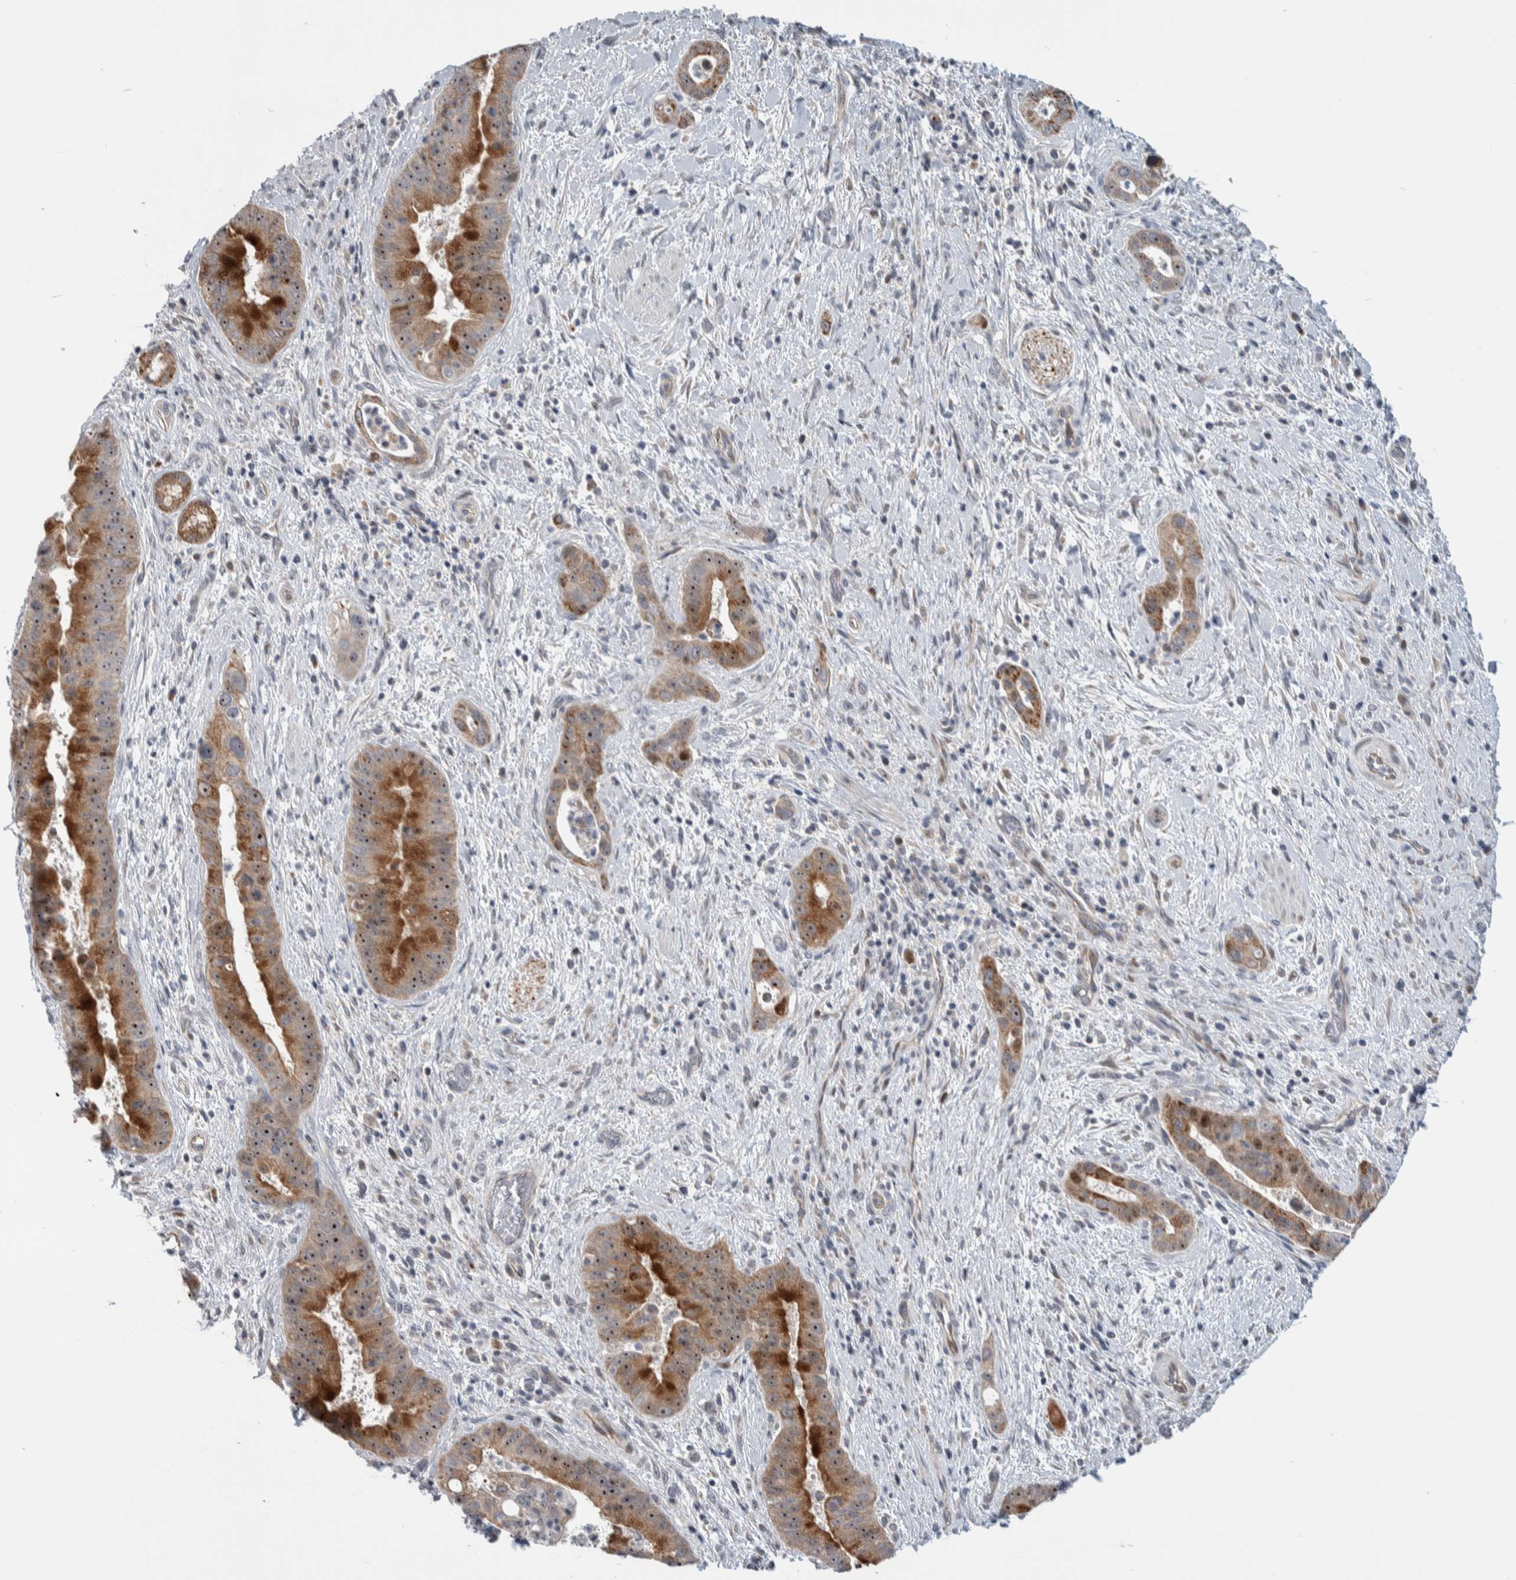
{"staining": {"intensity": "strong", "quantity": ">75%", "location": "cytoplasmic/membranous,nuclear"}, "tissue": "liver cancer", "cell_type": "Tumor cells", "image_type": "cancer", "snomed": [{"axis": "morphology", "description": "Cholangiocarcinoma"}, {"axis": "topography", "description": "Liver"}], "caption": "The micrograph shows a brown stain indicating the presence of a protein in the cytoplasmic/membranous and nuclear of tumor cells in cholangiocarcinoma (liver).", "gene": "PRRG4", "patient": {"sex": "female", "age": 54}}